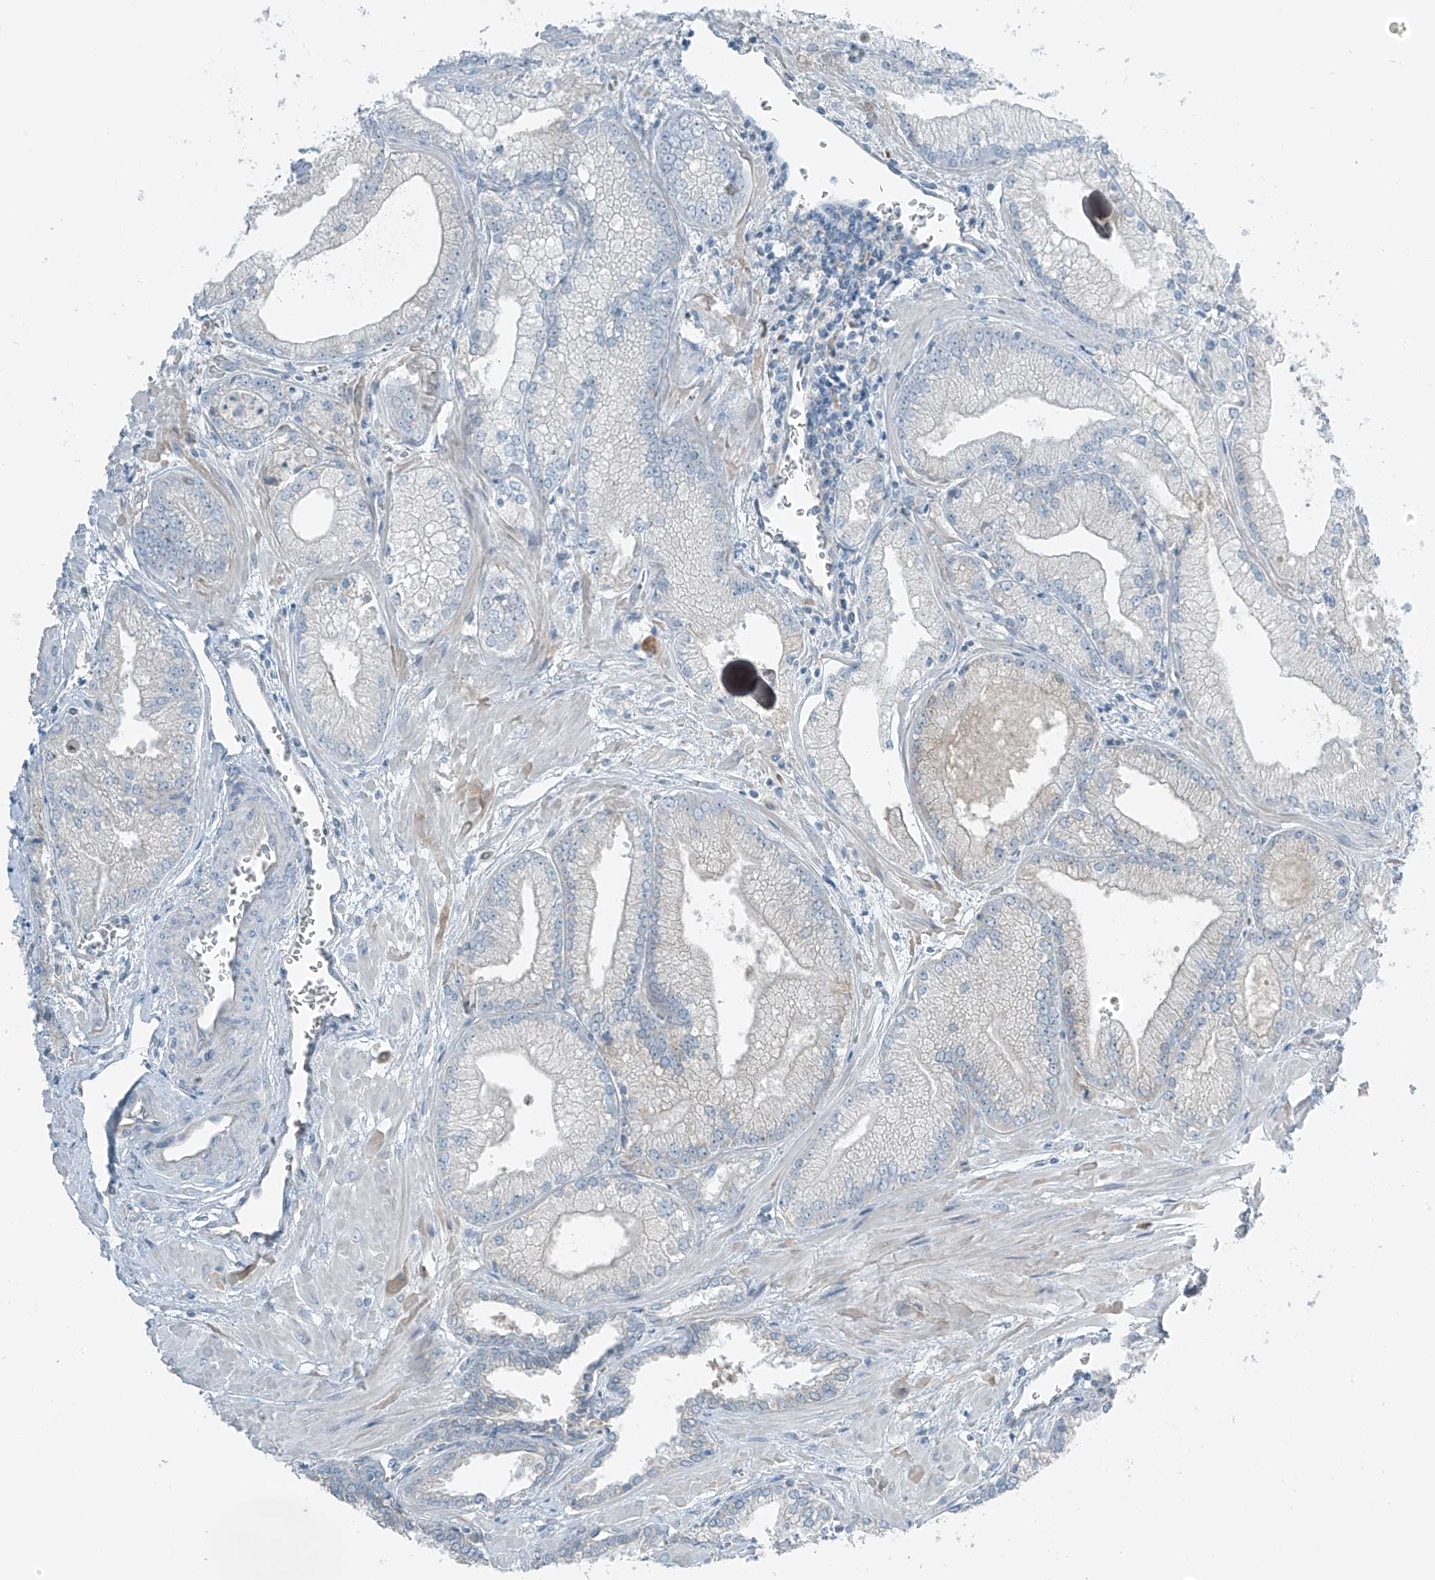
{"staining": {"intensity": "negative", "quantity": "none", "location": "none"}, "tissue": "prostate cancer", "cell_type": "Tumor cells", "image_type": "cancer", "snomed": [{"axis": "morphology", "description": "Adenocarcinoma, Low grade"}, {"axis": "topography", "description": "Prostate"}], "caption": "This is an immunohistochemistry (IHC) photomicrograph of human prostate low-grade adenocarcinoma. There is no expression in tumor cells.", "gene": "FAM131C", "patient": {"sex": "male", "age": 67}}